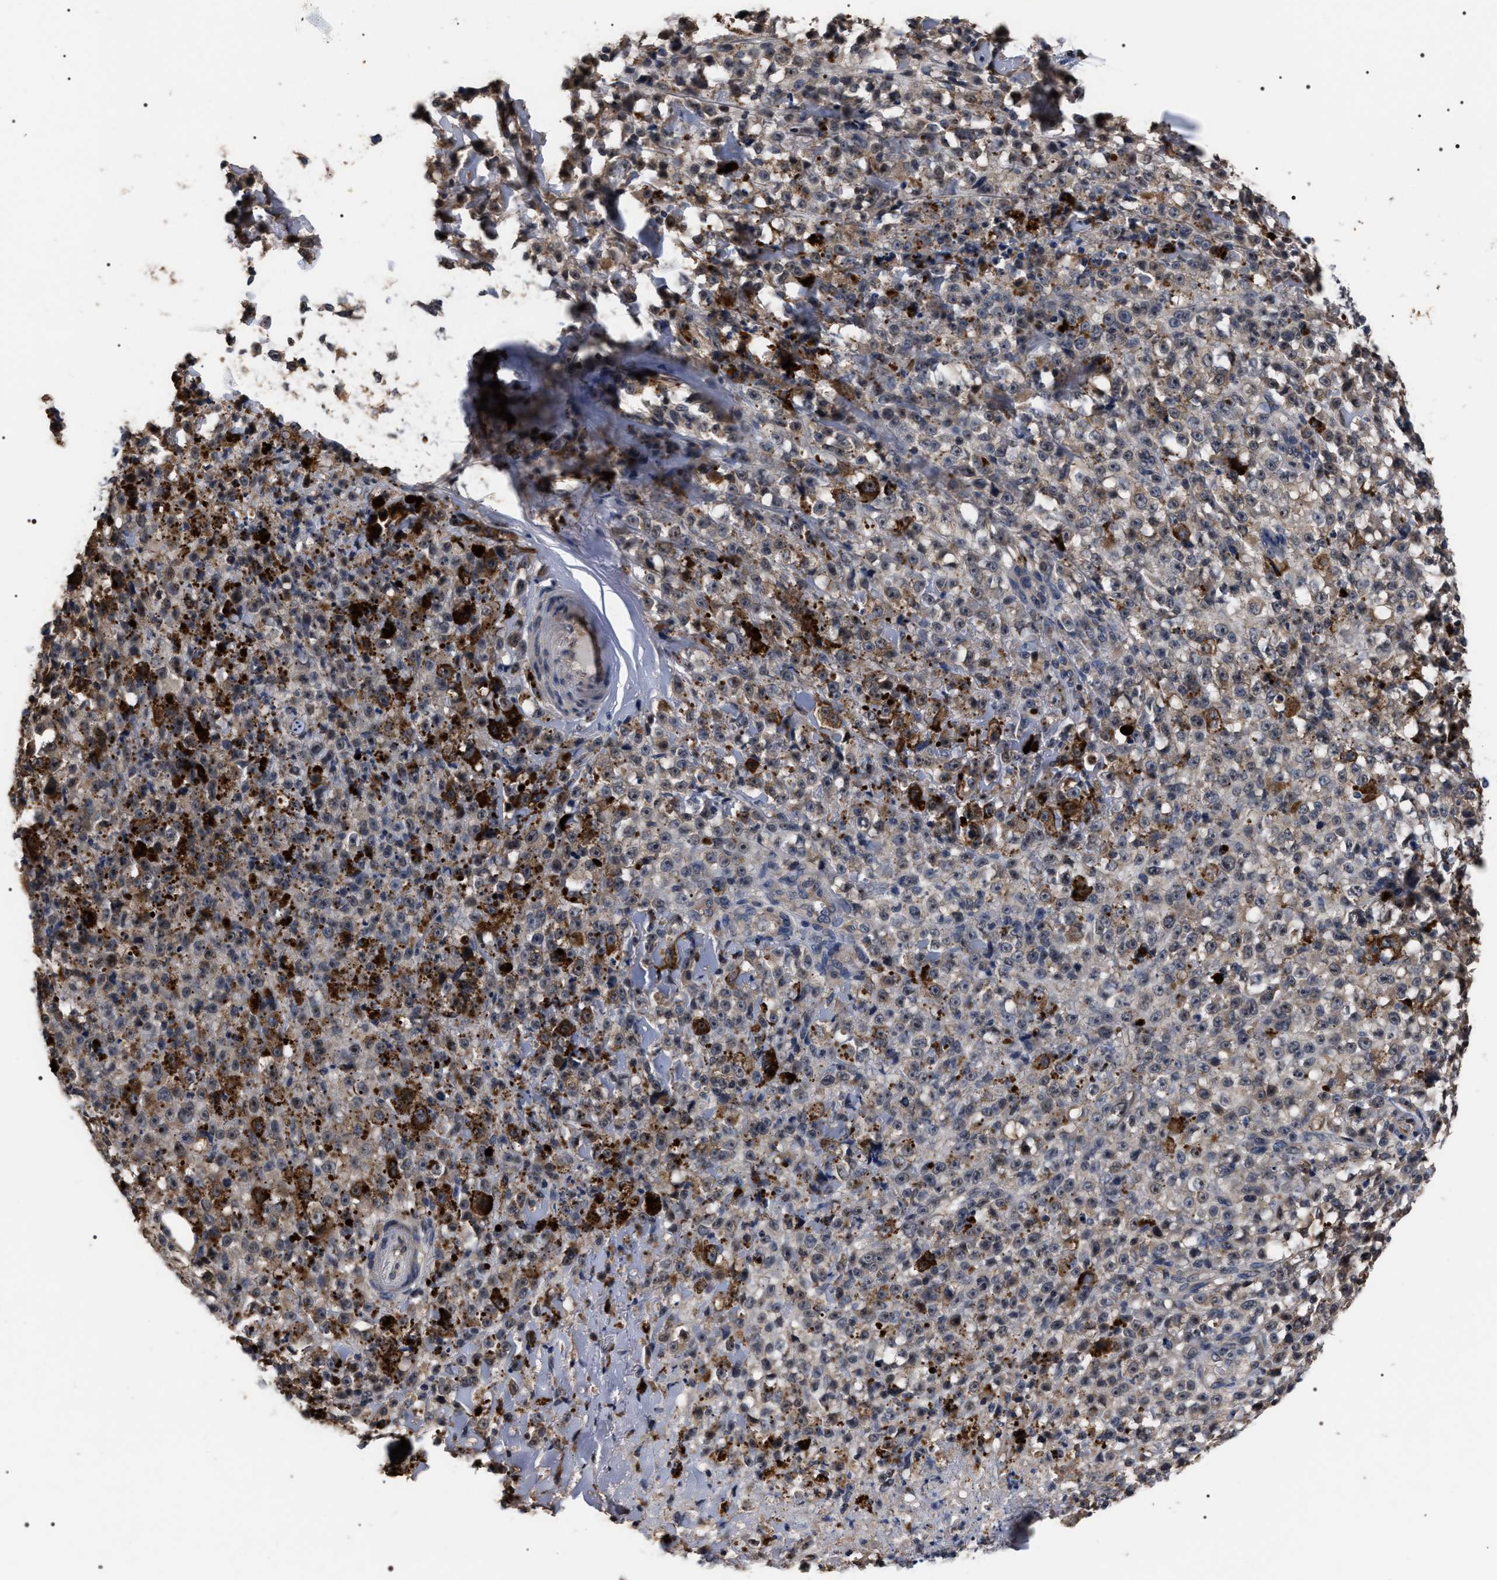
{"staining": {"intensity": "weak", "quantity": "<25%", "location": "cytoplasmic/membranous,nuclear"}, "tissue": "melanoma", "cell_type": "Tumor cells", "image_type": "cancer", "snomed": [{"axis": "morphology", "description": "Malignant melanoma, NOS"}, {"axis": "topography", "description": "Skin"}], "caption": "Immunohistochemical staining of human malignant melanoma exhibits no significant staining in tumor cells. The staining was performed using DAB (3,3'-diaminobenzidine) to visualize the protein expression in brown, while the nuclei were stained in blue with hematoxylin (Magnification: 20x).", "gene": "UPF3A", "patient": {"sex": "female", "age": 82}}